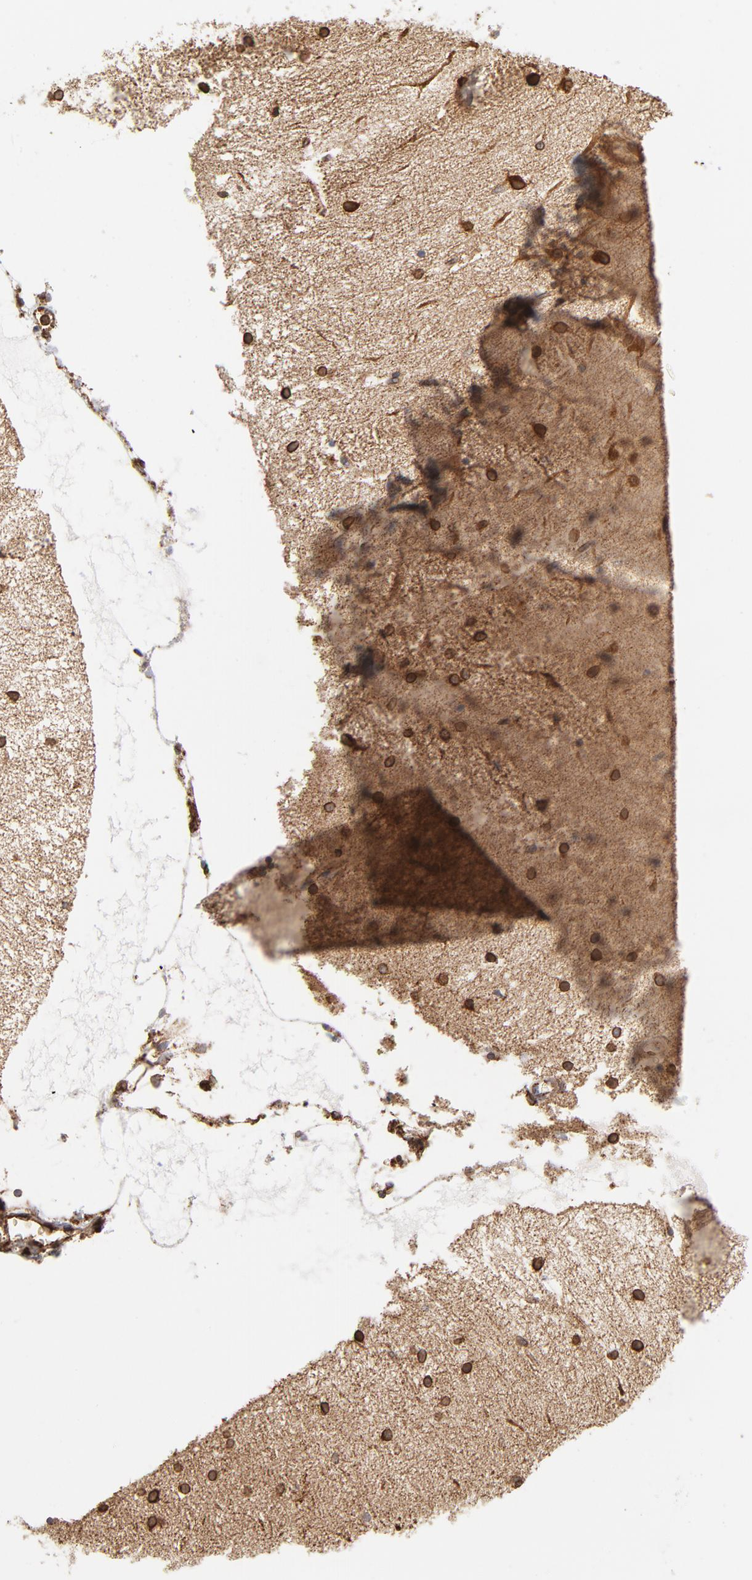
{"staining": {"intensity": "moderate", "quantity": ">75%", "location": "cytoplasmic/membranous"}, "tissue": "cerebellum", "cell_type": "Cells in granular layer", "image_type": "normal", "snomed": [{"axis": "morphology", "description": "Normal tissue, NOS"}, {"axis": "topography", "description": "Cerebellum"}], "caption": "IHC of benign cerebellum reveals medium levels of moderate cytoplasmic/membranous staining in about >75% of cells in granular layer.", "gene": "CANX", "patient": {"sex": "female", "age": 54}}